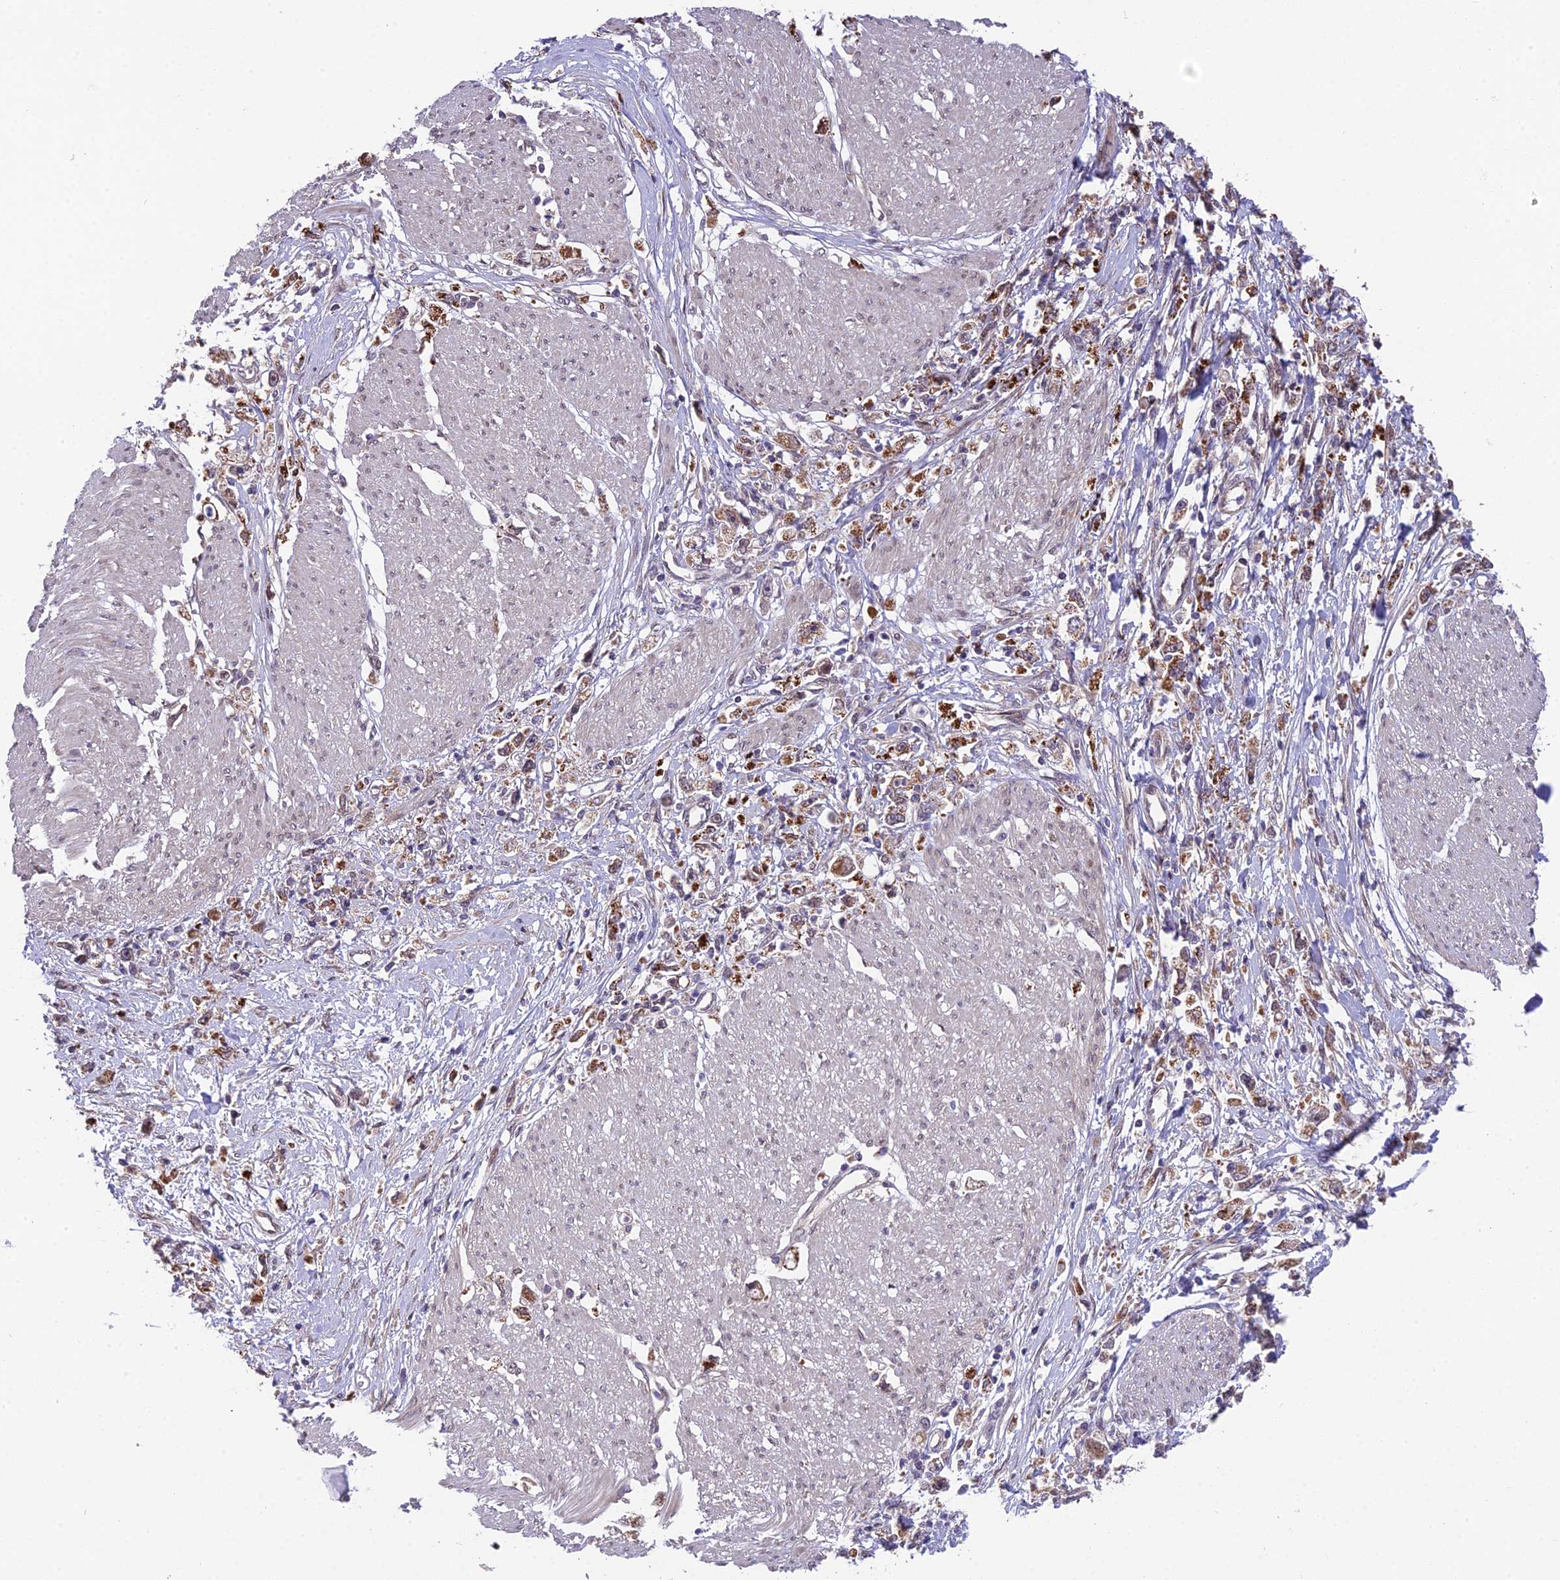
{"staining": {"intensity": "strong", "quantity": "25%-75%", "location": "cytoplasmic/membranous"}, "tissue": "stomach cancer", "cell_type": "Tumor cells", "image_type": "cancer", "snomed": [{"axis": "morphology", "description": "Adenocarcinoma, NOS"}, {"axis": "topography", "description": "Stomach"}], "caption": "Stomach cancer stained with immunohistochemistry shows strong cytoplasmic/membranous staining in approximately 25%-75% of tumor cells.", "gene": "CYP2R1", "patient": {"sex": "female", "age": 59}}